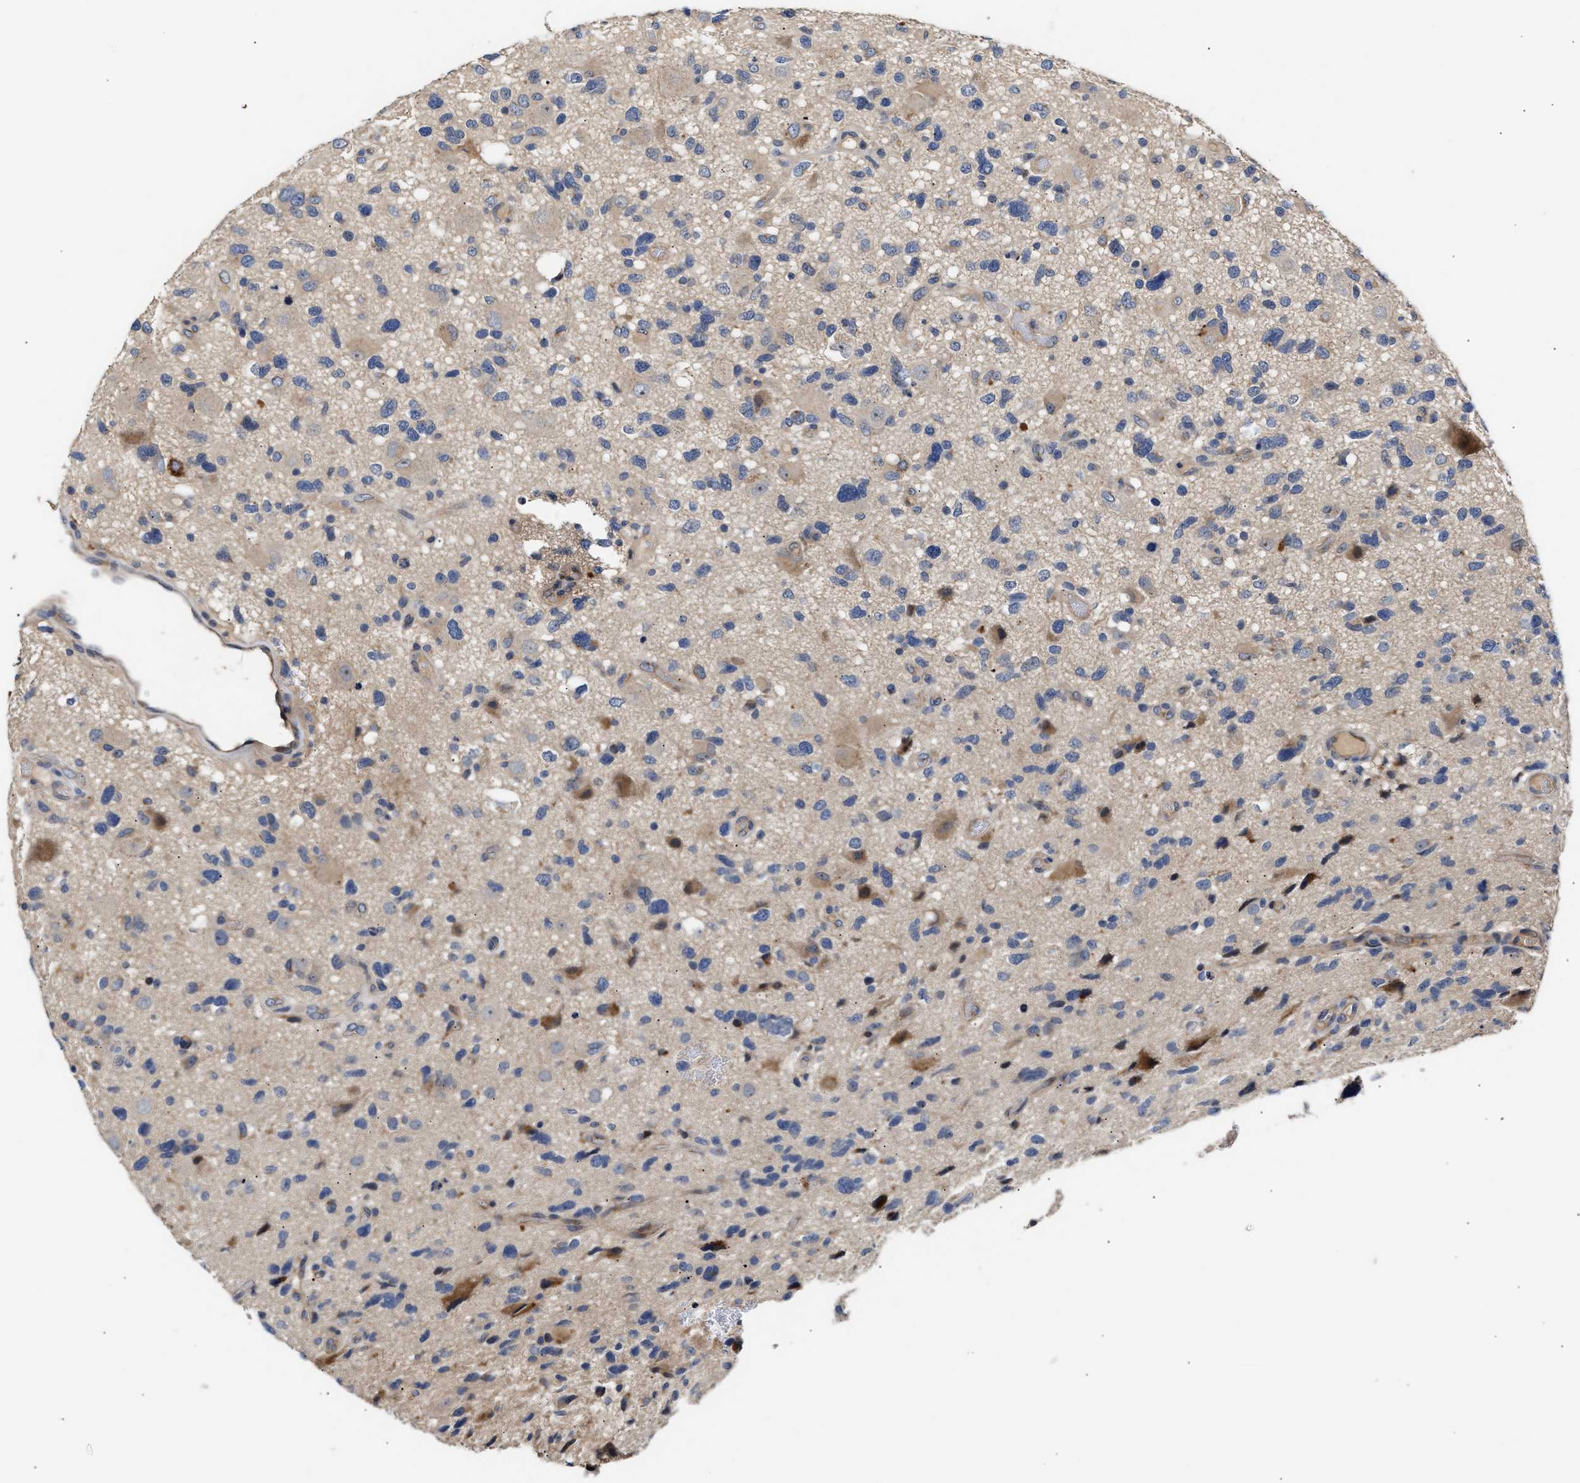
{"staining": {"intensity": "moderate", "quantity": "<25%", "location": "cytoplasmic/membranous"}, "tissue": "glioma", "cell_type": "Tumor cells", "image_type": "cancer", "snomed": [{"axis": "morphology", "description": "Glioma, malignant, High grade"}, {"axis": "topography", "description": "Brain"}], "caption": "Human malignant glioma (high-grade) stained with a brown dye shows moderate cytoplasmic/membranous positive positivity in about <25% of tumor cells.", "gene": "CCDC146", "patient": {"sex": "male", "age": 33}}